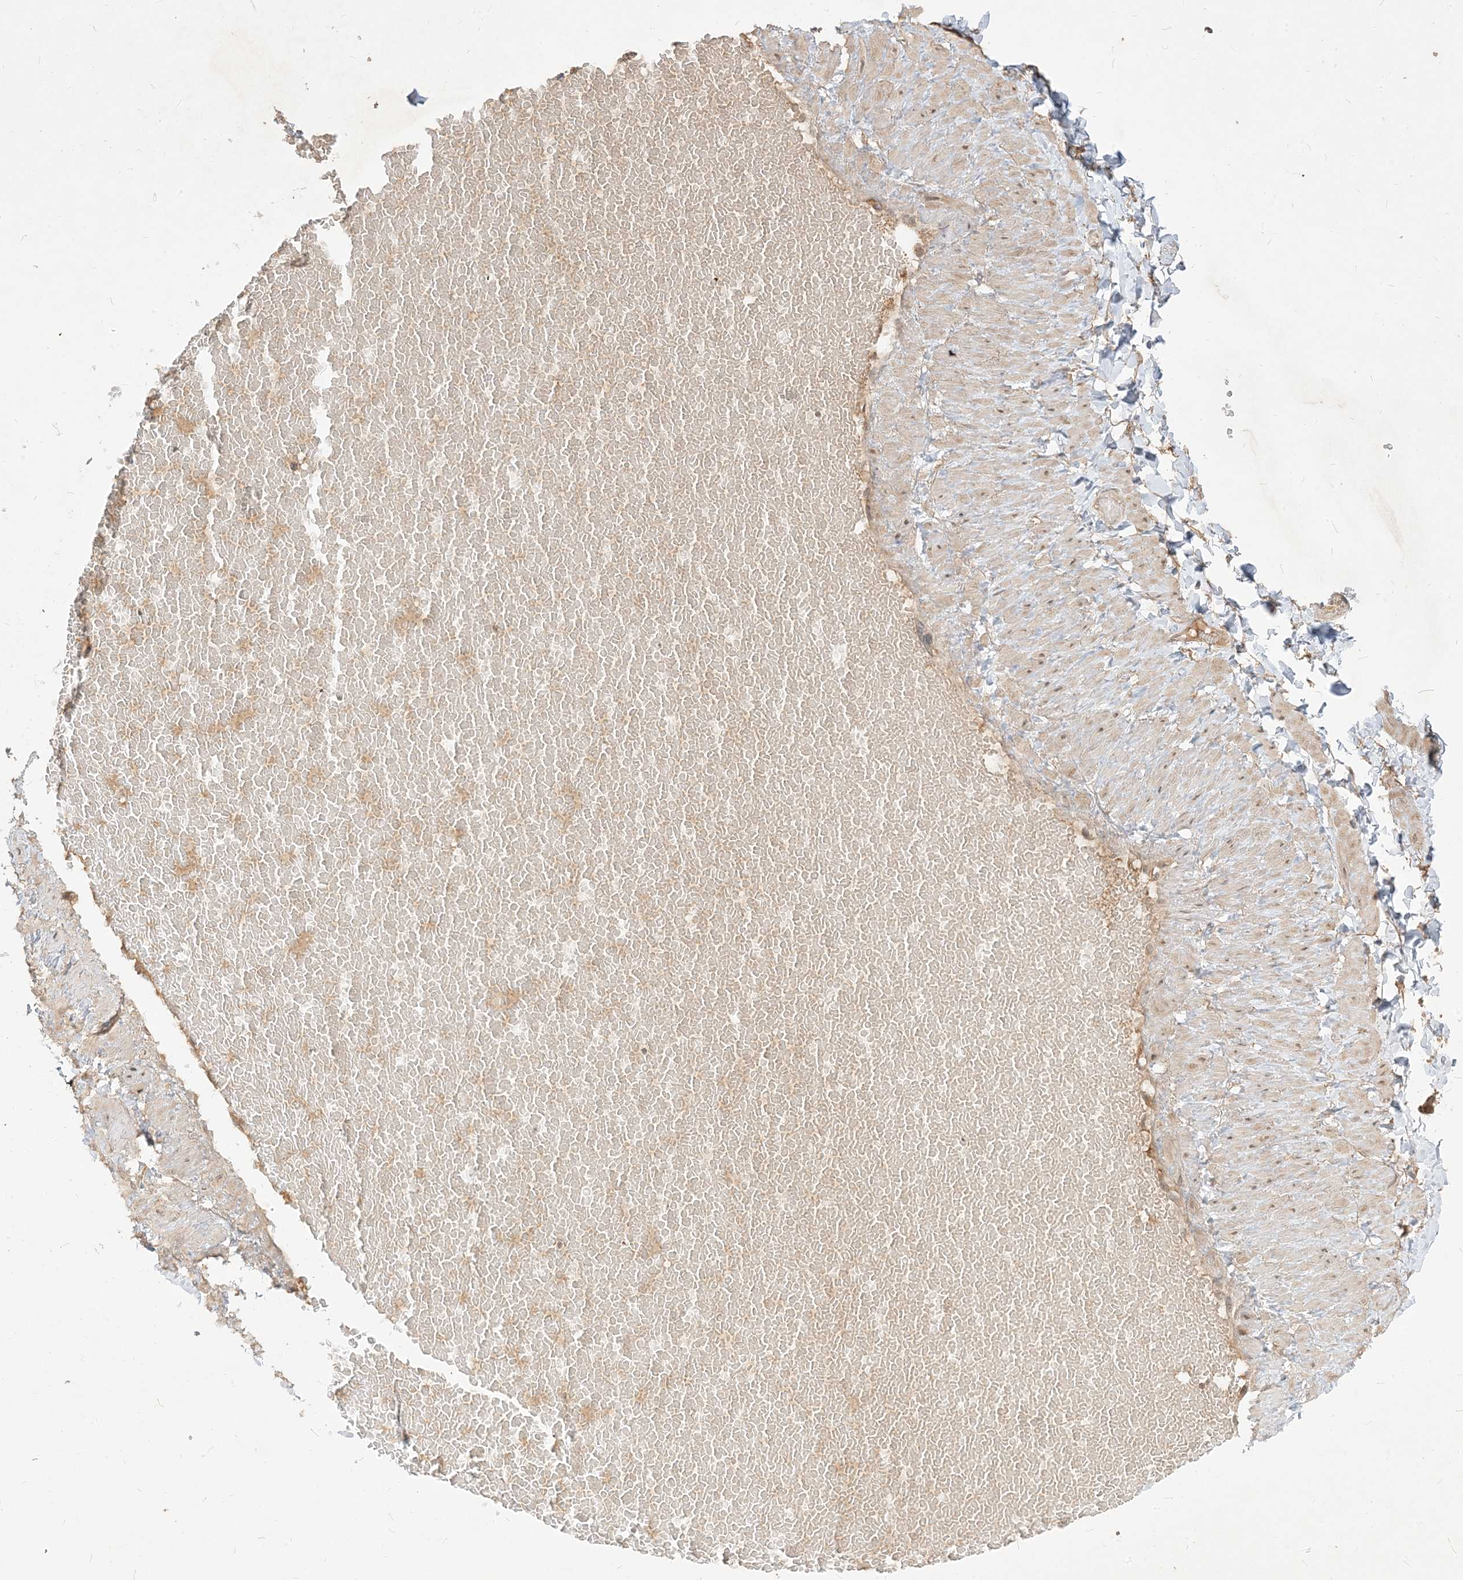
{"staining": {"intensity": "negative", "quantity": "none", "location": "none"}, "tissue": "adipose tissue", "cell_type": "Adipocytes", "image_type": "normal", "snomed": [{"axis": "morphology", "description": "Normal tissue, NOS"}, {"axis": "topography", "description": "Adipose tissue"}, {"axis": "topography", "description": "Vascular tissue"}, {"axis": "topography", "description": "Peripheral nerve tissue"}], "caption": "This is a micrograph of immunohistochemistry (IHC) staining of unremarkable adipose tissue, which shows no expression in adipocytes.", "gene": "TBCC", "patient": {"sex": "male", "age": 25}}